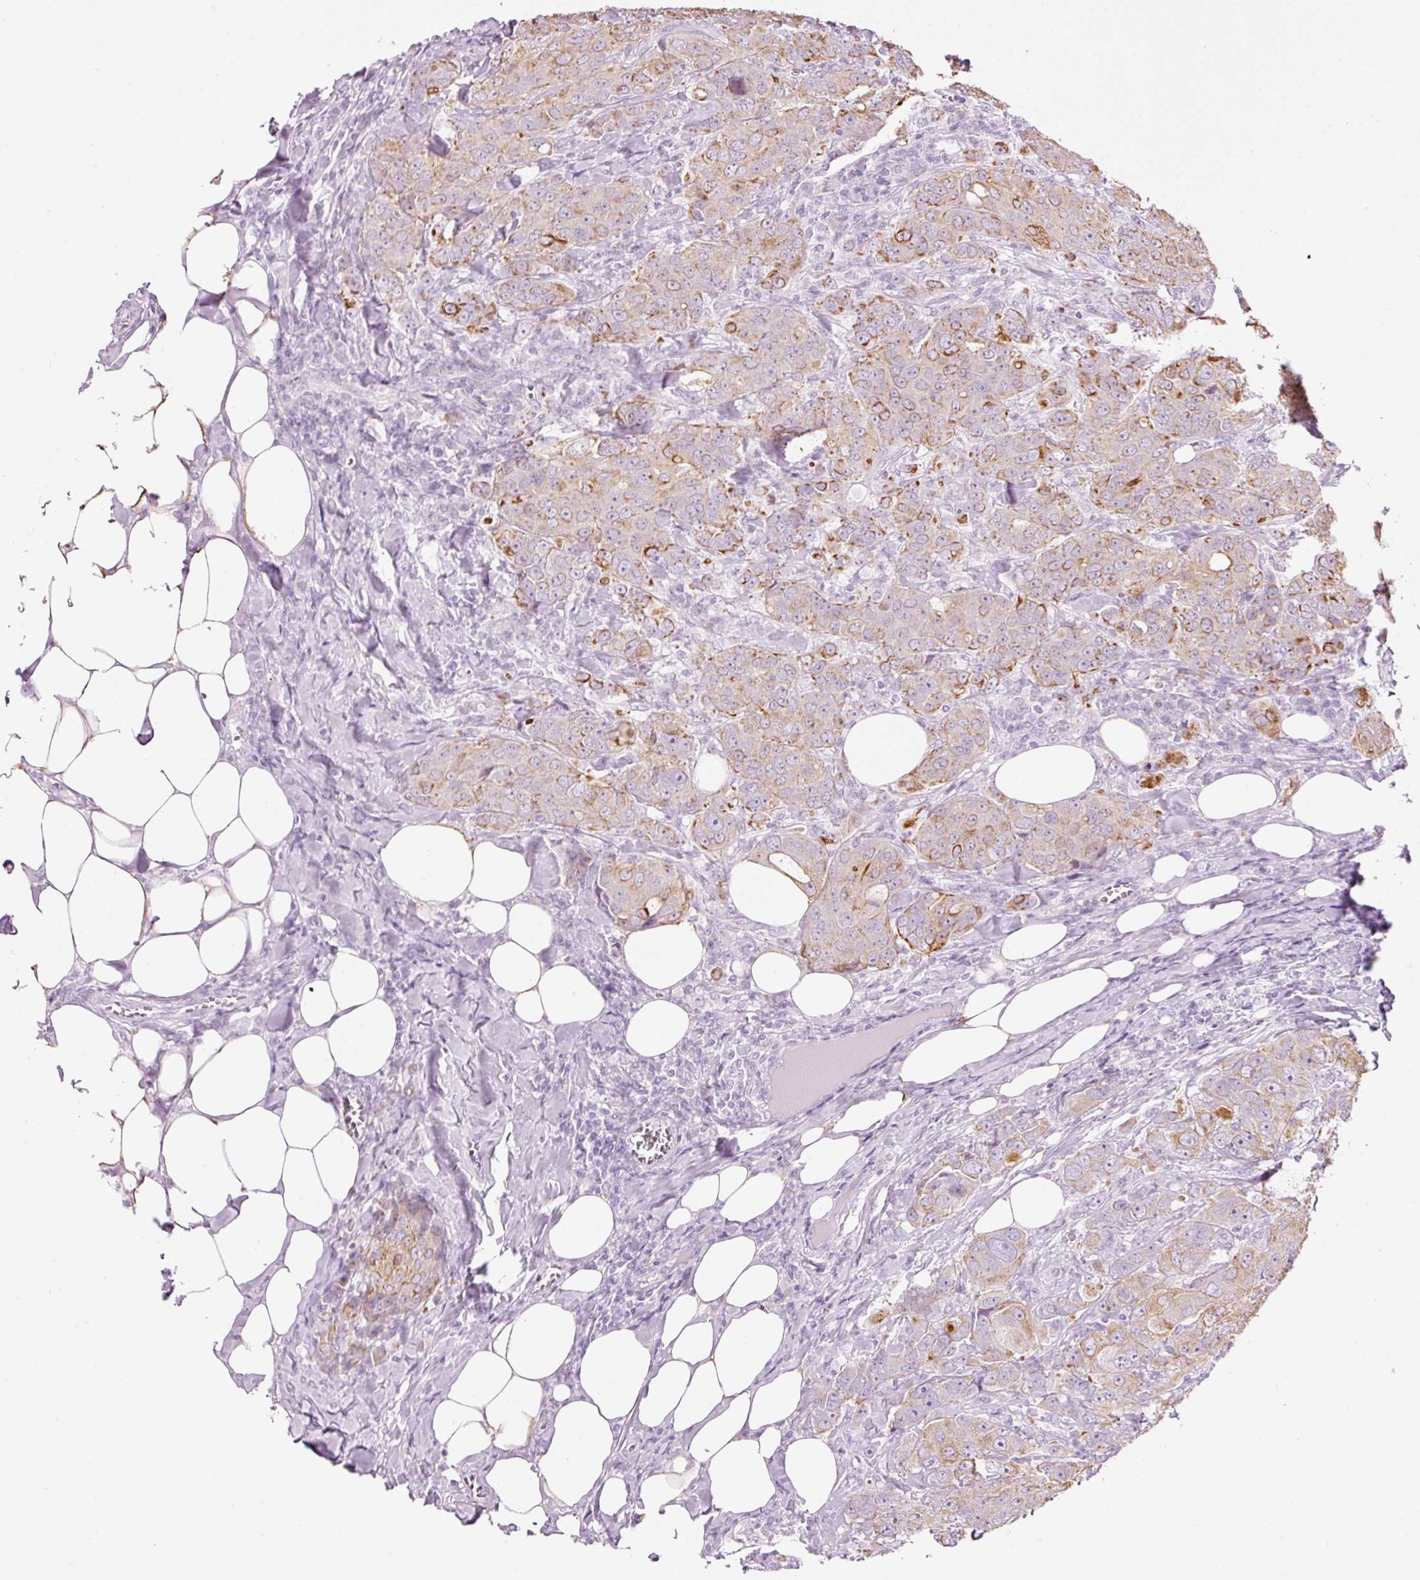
{"staining": {"intensity": "moderate", "quantity": "<25%", "location": "cytoplasmic/membranous"}, "tissue": "breast cancer", "cell_type": "Tumor cells", "image_type": "cancer", "snomed": [{"axis": "morphology", "description": "Duct carcinoma"}, {"axis": "topography", "description": "Breast"}], "caption": "Tumor cells reveal low levels of moderate cytoplasmic/membranous expression in about <25% of cells in breast cancer.", "gene": "CARD16", "patient": {"sex": "female", "age": 43}}